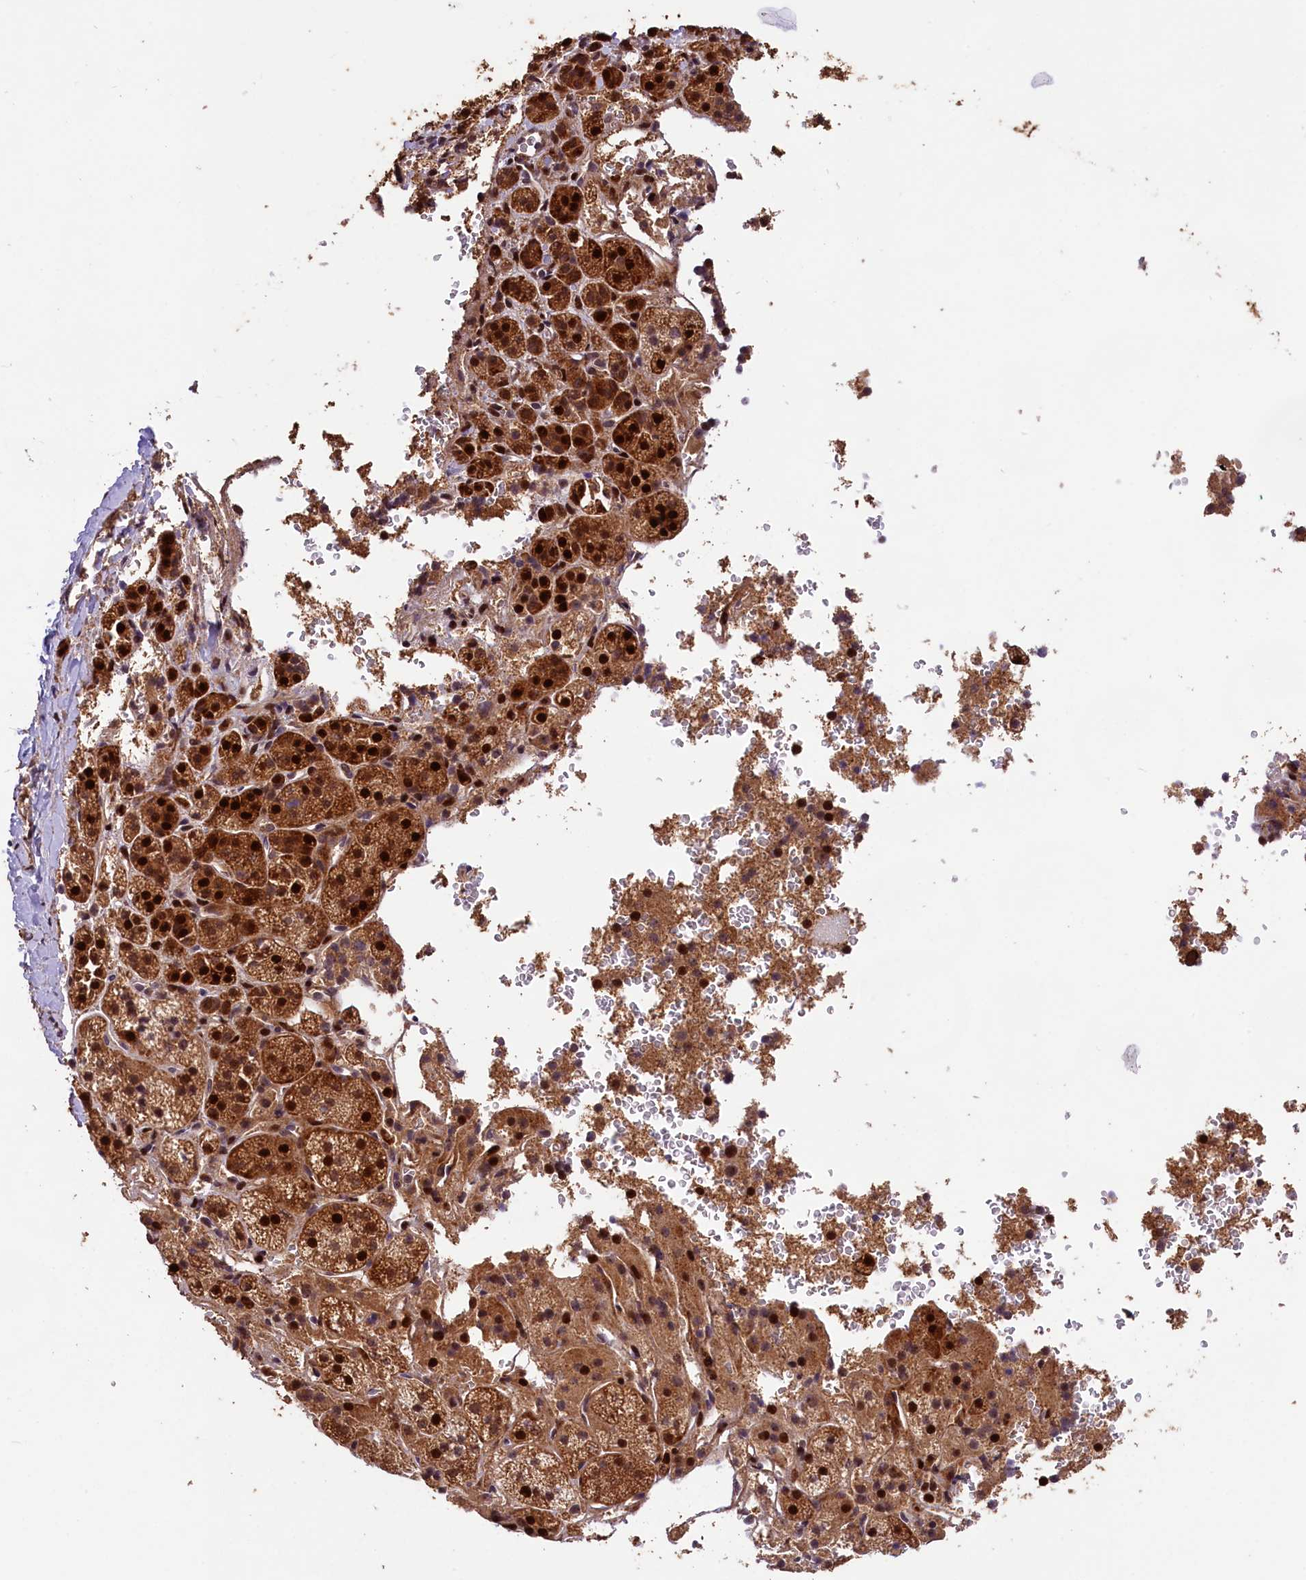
{"staining": {"intensity": "strong", "quantity": ">75%", "location": "cytoplasmic/membranous,nuclear"}, "tissue": "adrenal gland", "cell_type": "Glandular cells", "image_type": "normal", "snomed": [{"axis": "morphology", "description": "Normal tissue, NOS"}, {"axis": "topography", "description": "Adrenal gland"}], "caption": "Immunohistochemistry histopathology image of unremarkable adrenal gland stained for a protein (brown), which shows high levels of strong cytoplasmic/membranous,nuclear expression in about >75% of glandular cells.", "gene": "PHAF1", "patient": {"sex": "female", "age": 44}}